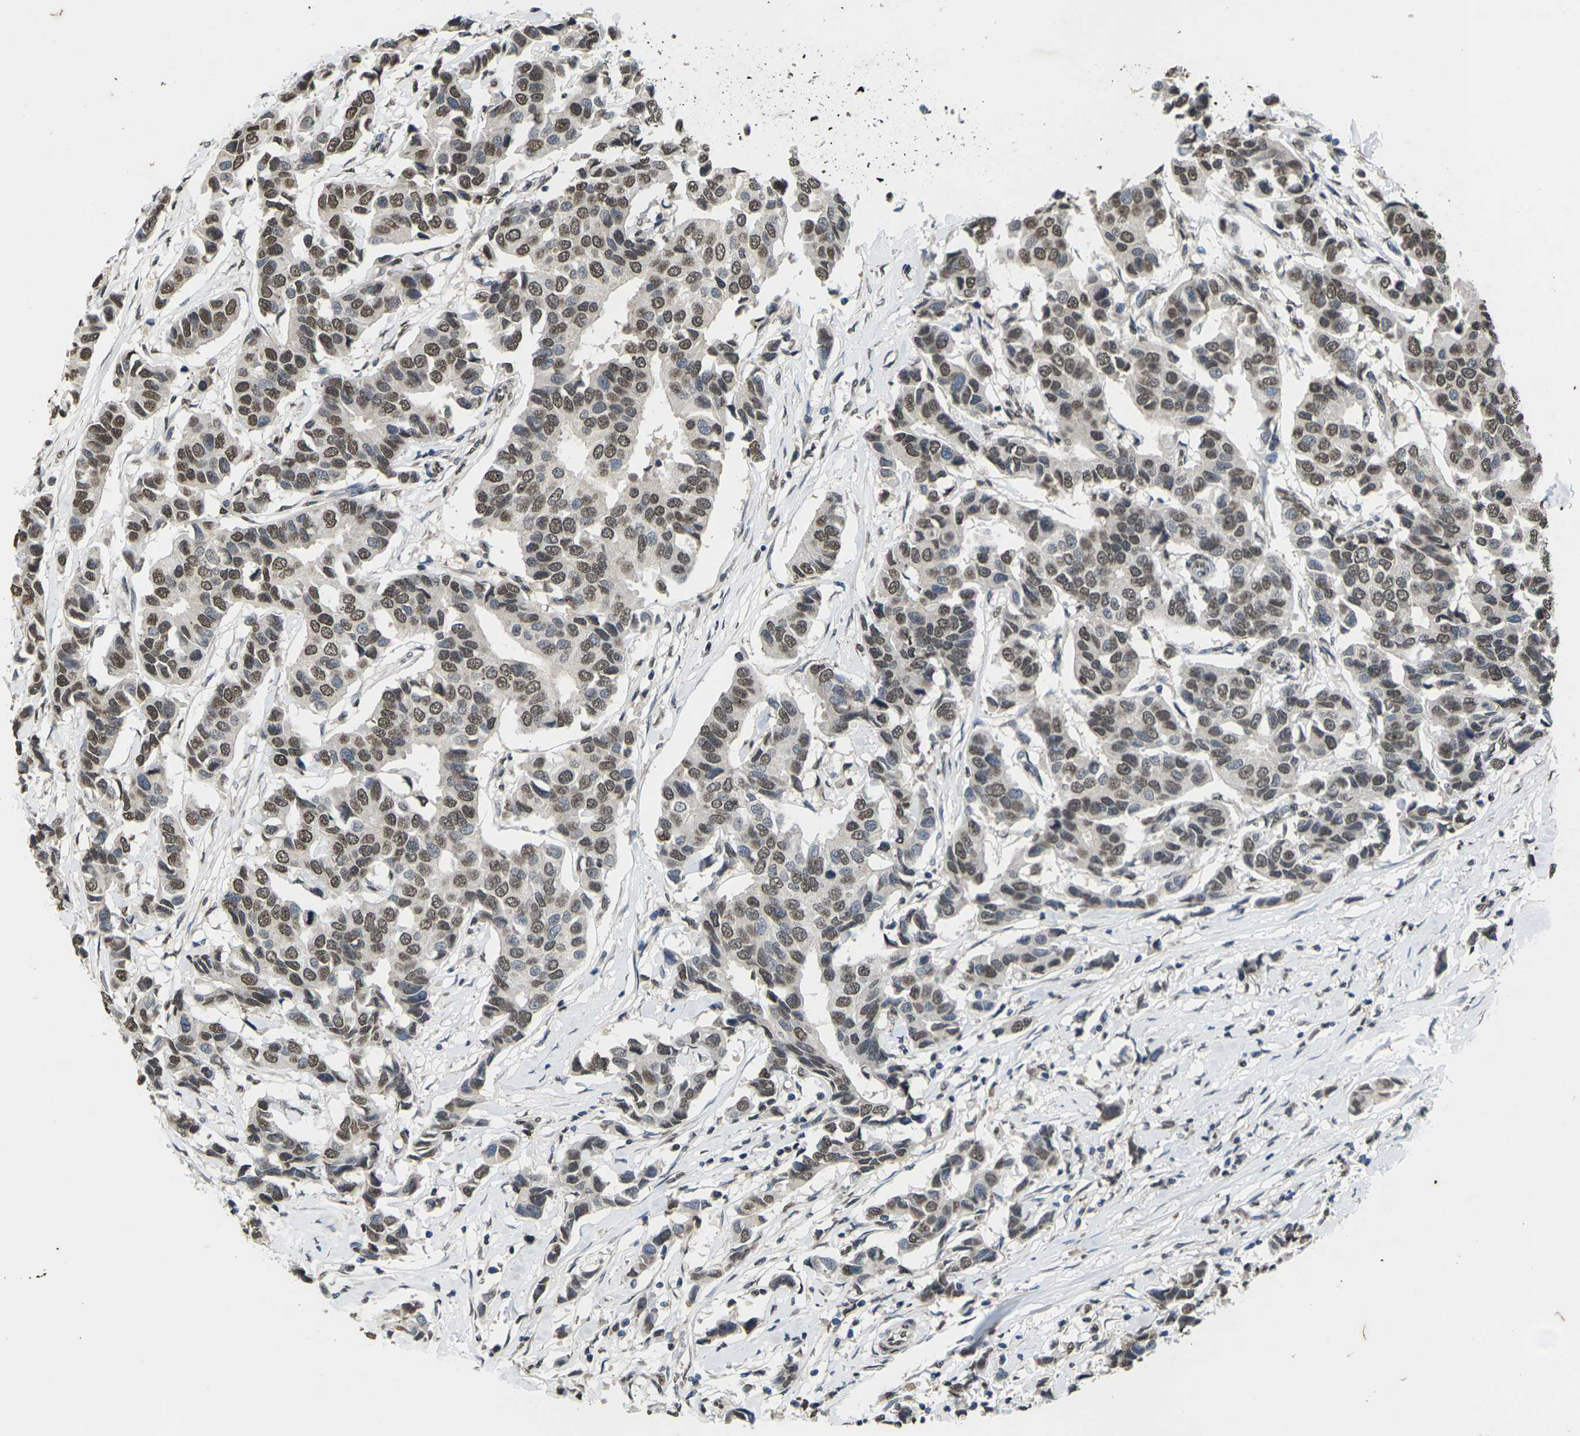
{"staining": {"intensity": "moderate", "quantity": ">75%", "location": "nuclear"}, "tissue": "breast cancer", "cell_type": "Tumor cells", "image_type": "cancer", "snomed": [{"axis": "morphology", "description": "Duct carcinoma"}, {"axis": "topography", "description": "Breast"}], "caption": "This photomicrograph demonstrates breast intraductal carcinoma stained with IHC to label a protein in brown. The nuclear of tumor cells show moderate positivity for the protein. Nuclei are counter-stained blue.", "gene": "EMSY", "patient": {"sex": "female", "age": 80}}